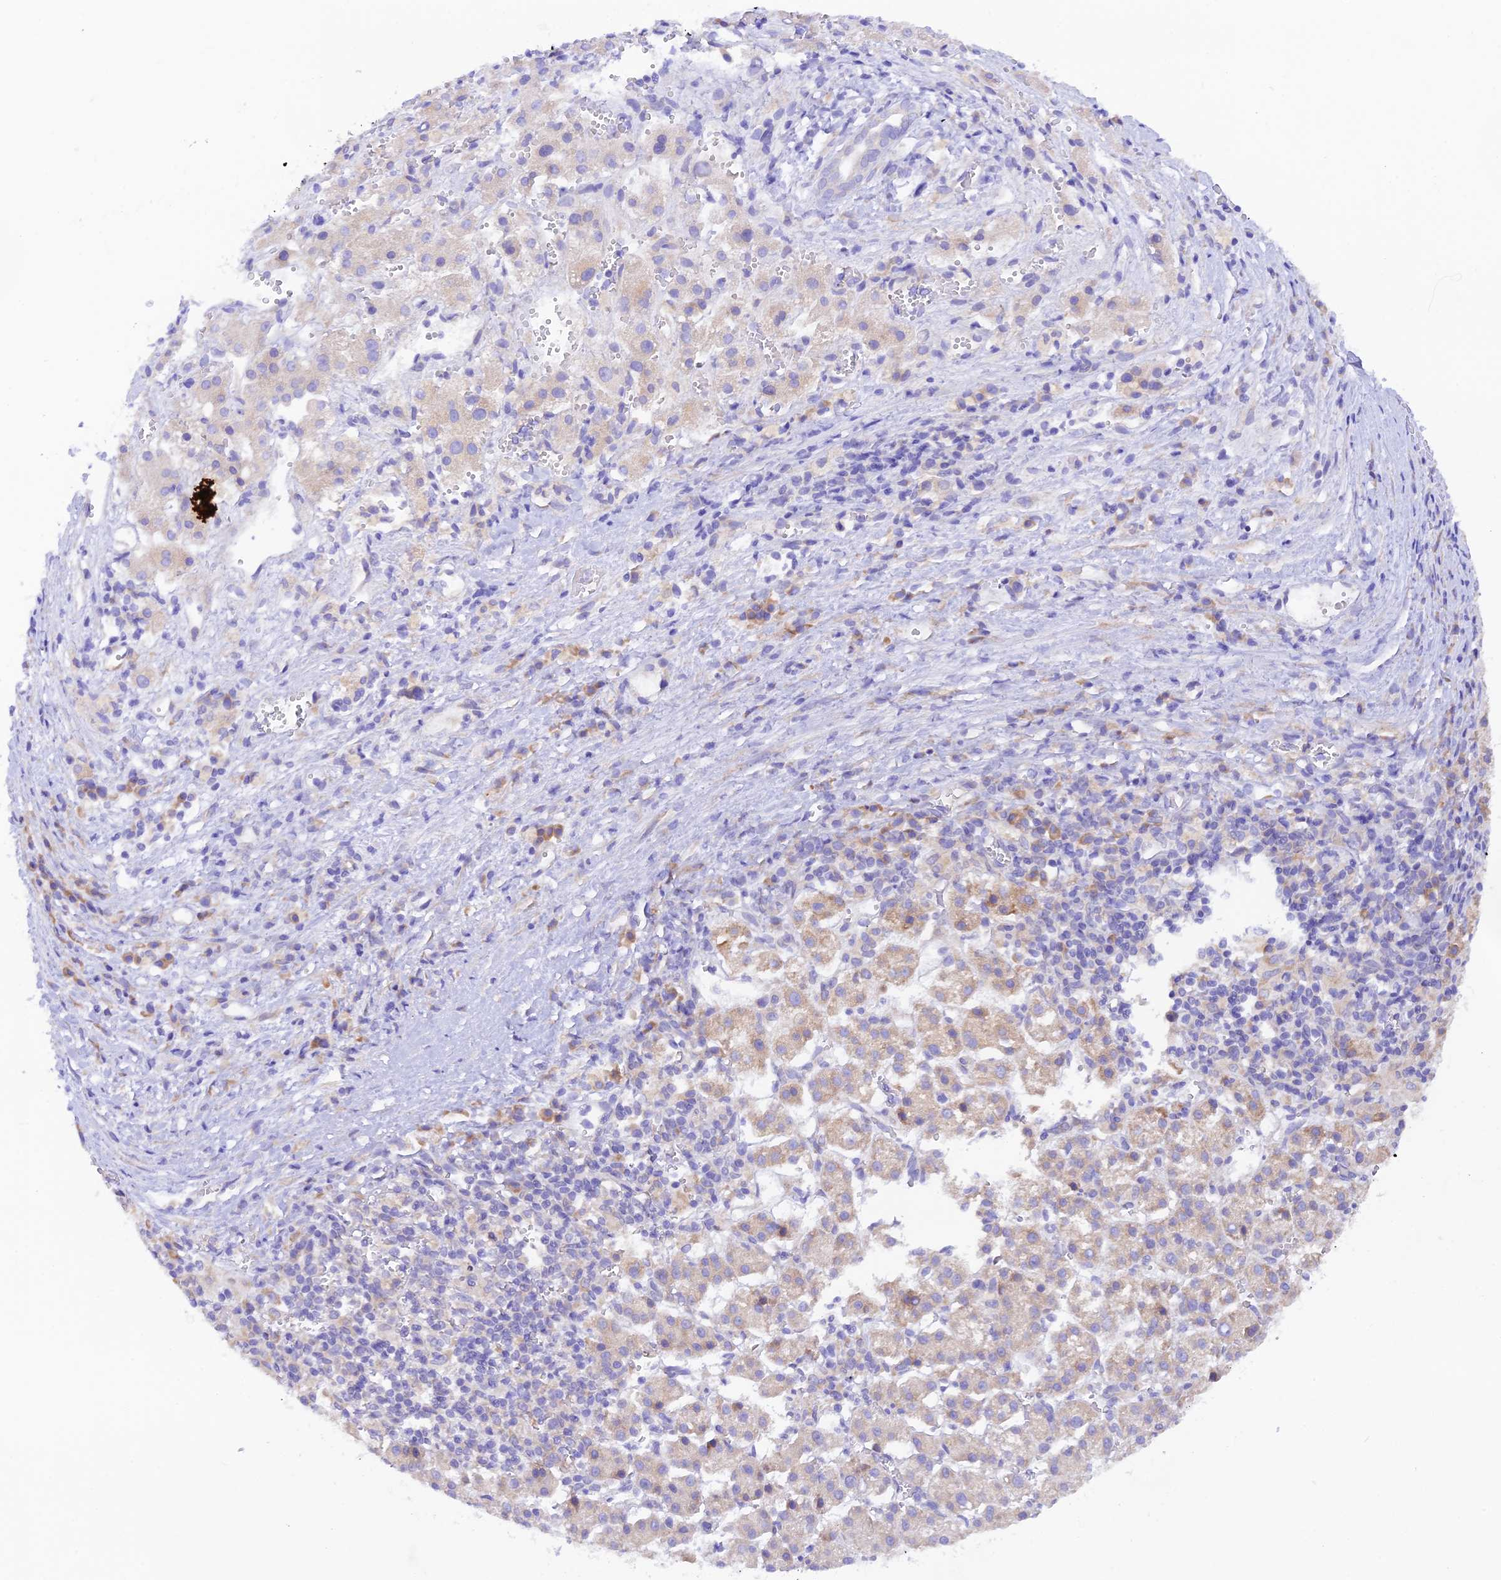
{"staining": {"intensity": "weak", "quantity": "<25%", "location": "cytoplasmic/membranous"}, "tissue": "liver cancer", "cell_type": "Tumor cells", "image_type": "cancer", "snomed": [{"axis": "morphology", "description": "Carcinoma, Hepatocellular, NOS"}, {"axis": "topography", "description": "Liver"}], "caption": "DAB immunohistochemical staining of liver cancer displays no significant expression in tumor cells.", "gene": "RPL5", "patient": {"sex": "female", "age": 58}}